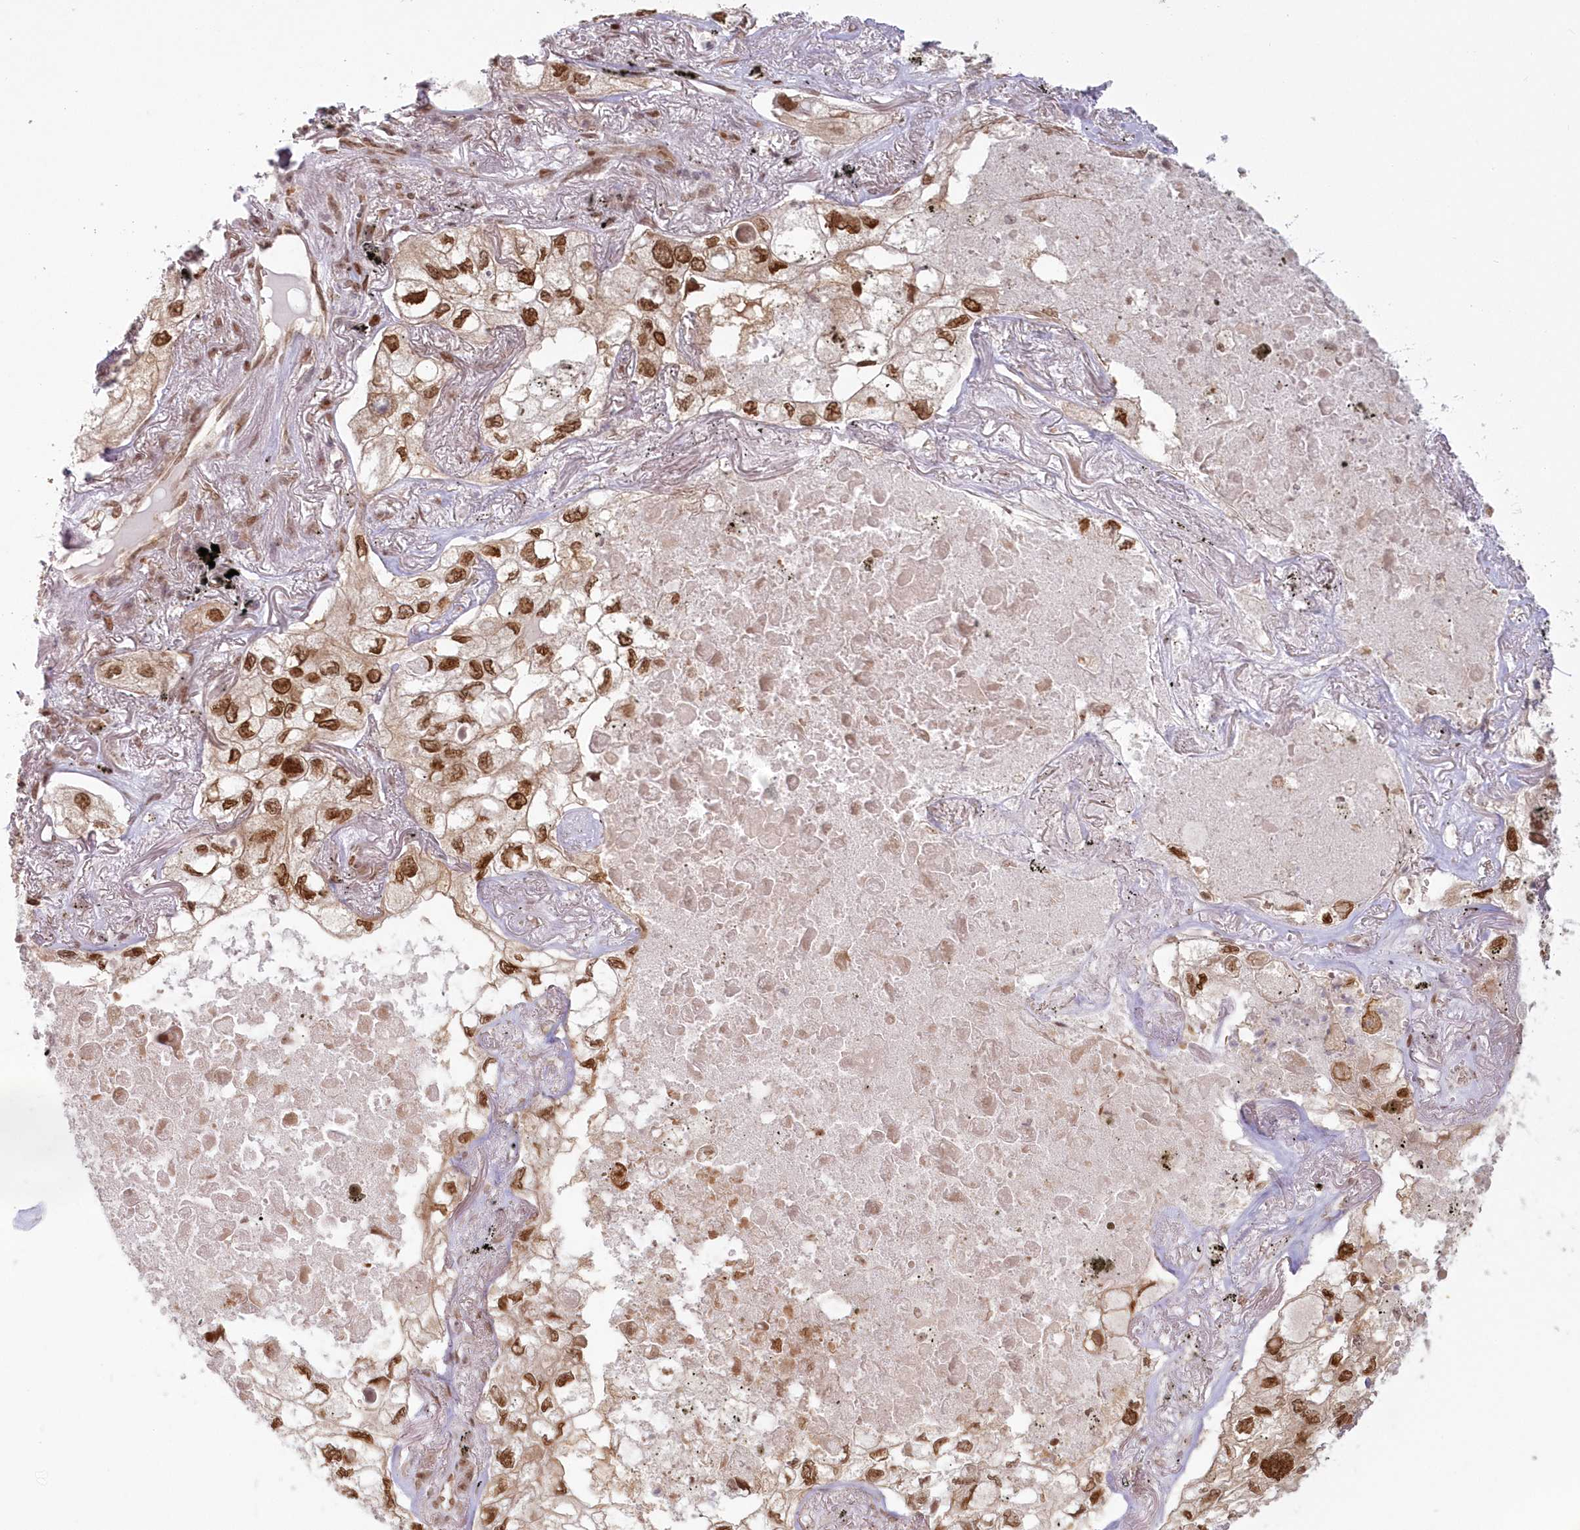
{"staining": {"intensity": "moderate", "quantity": ">75%", "location": "cytoplasmic/membranous,nuclear"}, "tissue": "lung cancer", "cell_type": "Tumor cells", "image_type": "cancer", "snomed": [{"axis": "morphology", "description": "Adenocarcinoma, NOS"}, {"axis": "topography", "description": "Lung"}], "caption": "The photomicrograph displays staining of lung cancer (adenocarcinoma), revealing moderate cytoplasmic/membranous and nuclear protein positivity (brown color) within tumor cells.", "gene": "TOGARAM2", "patient": {"sex": "male", "age": 65}}